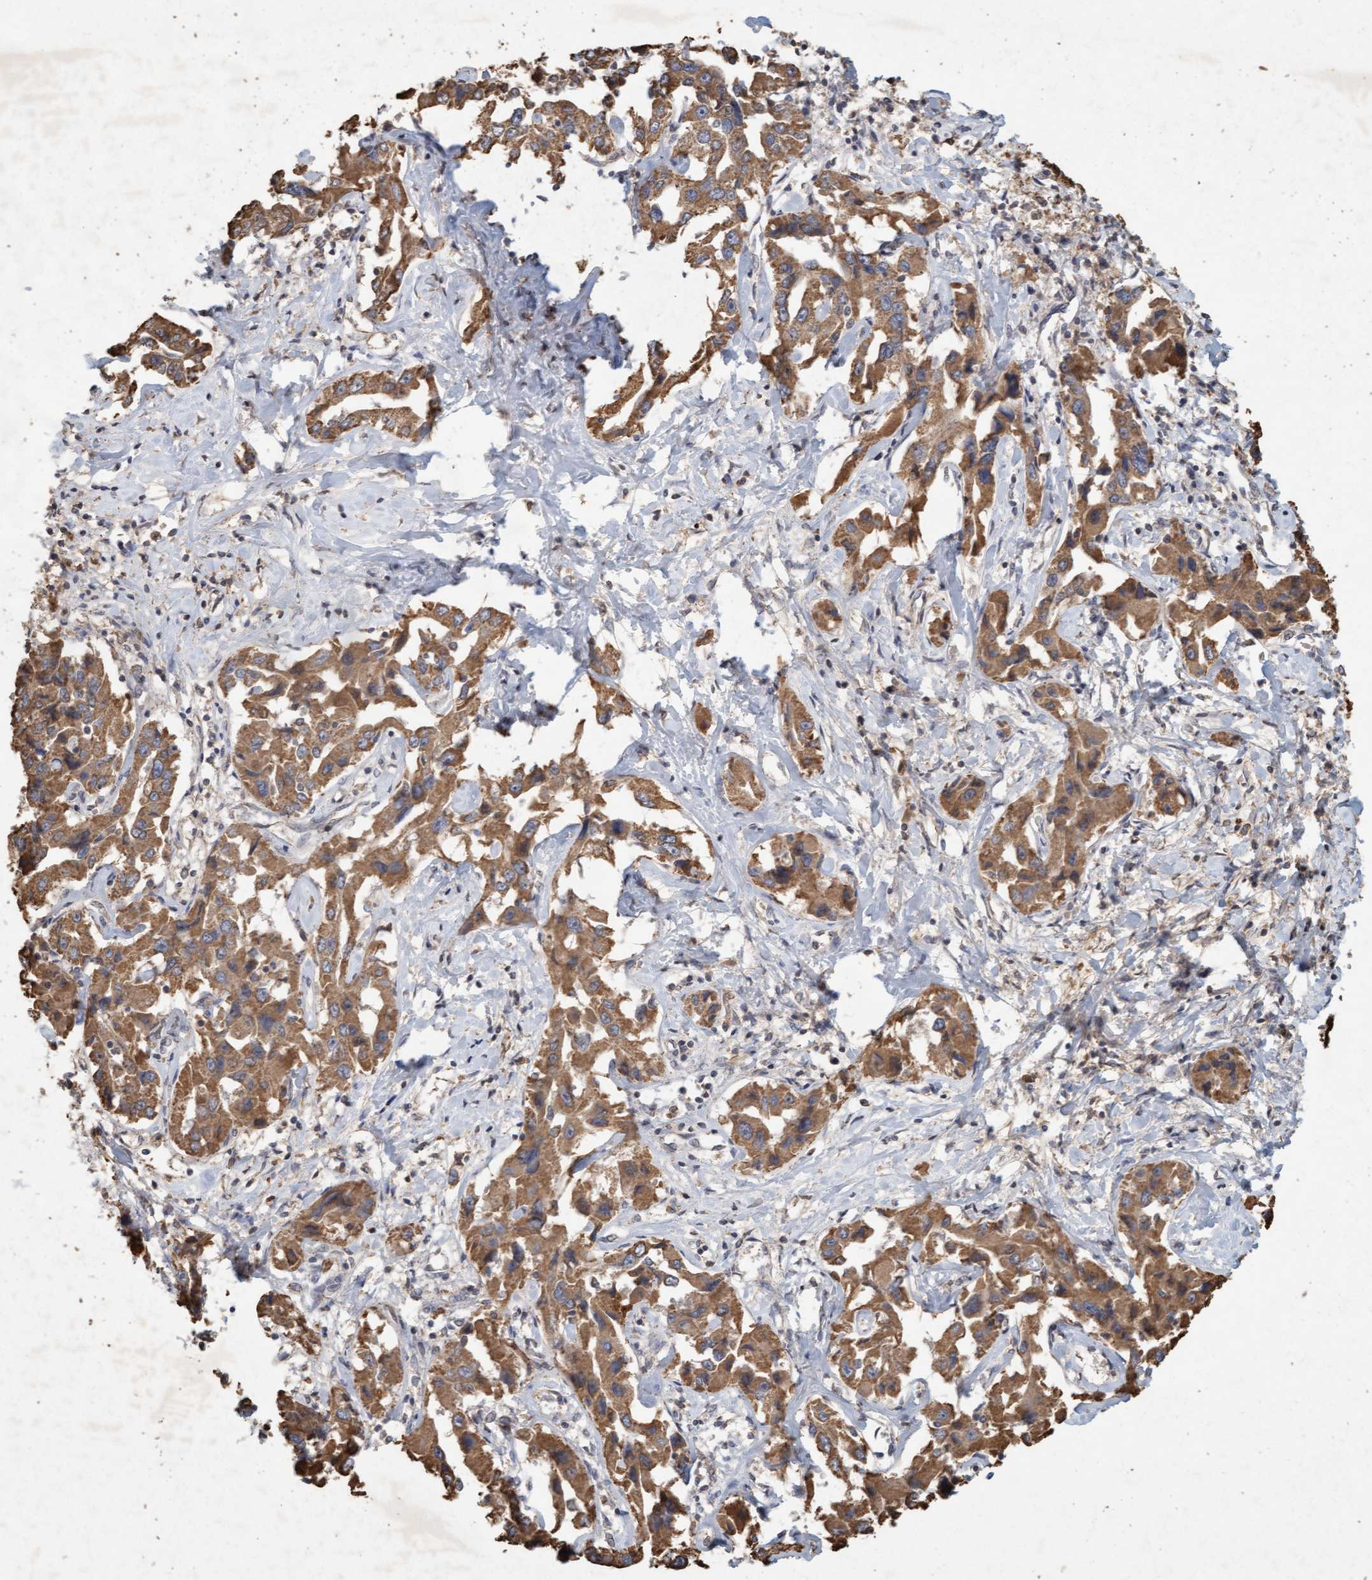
{"staining": {"intensity": "moderate", "quantity": ">75%", "location": "cytoplasmic/membranous"}, "tissue": "liver cancer", "cell_type": "Tumor cells", "image_type": "cancer", "snomed": [{"axis": "morphology", "description": "Cholangiocarcinoma"}, {"axis": "topography", "description": "Liver"}], "caption": "There is medium levels of moderate cytoplasmic/membranous expression in tumor cells of liver cholangiocarcinoma, as demonstrated by immunohistochemical staining (brown color).", "gene": "VSIG8", "patient": {"sex": "male", "age": 59}}